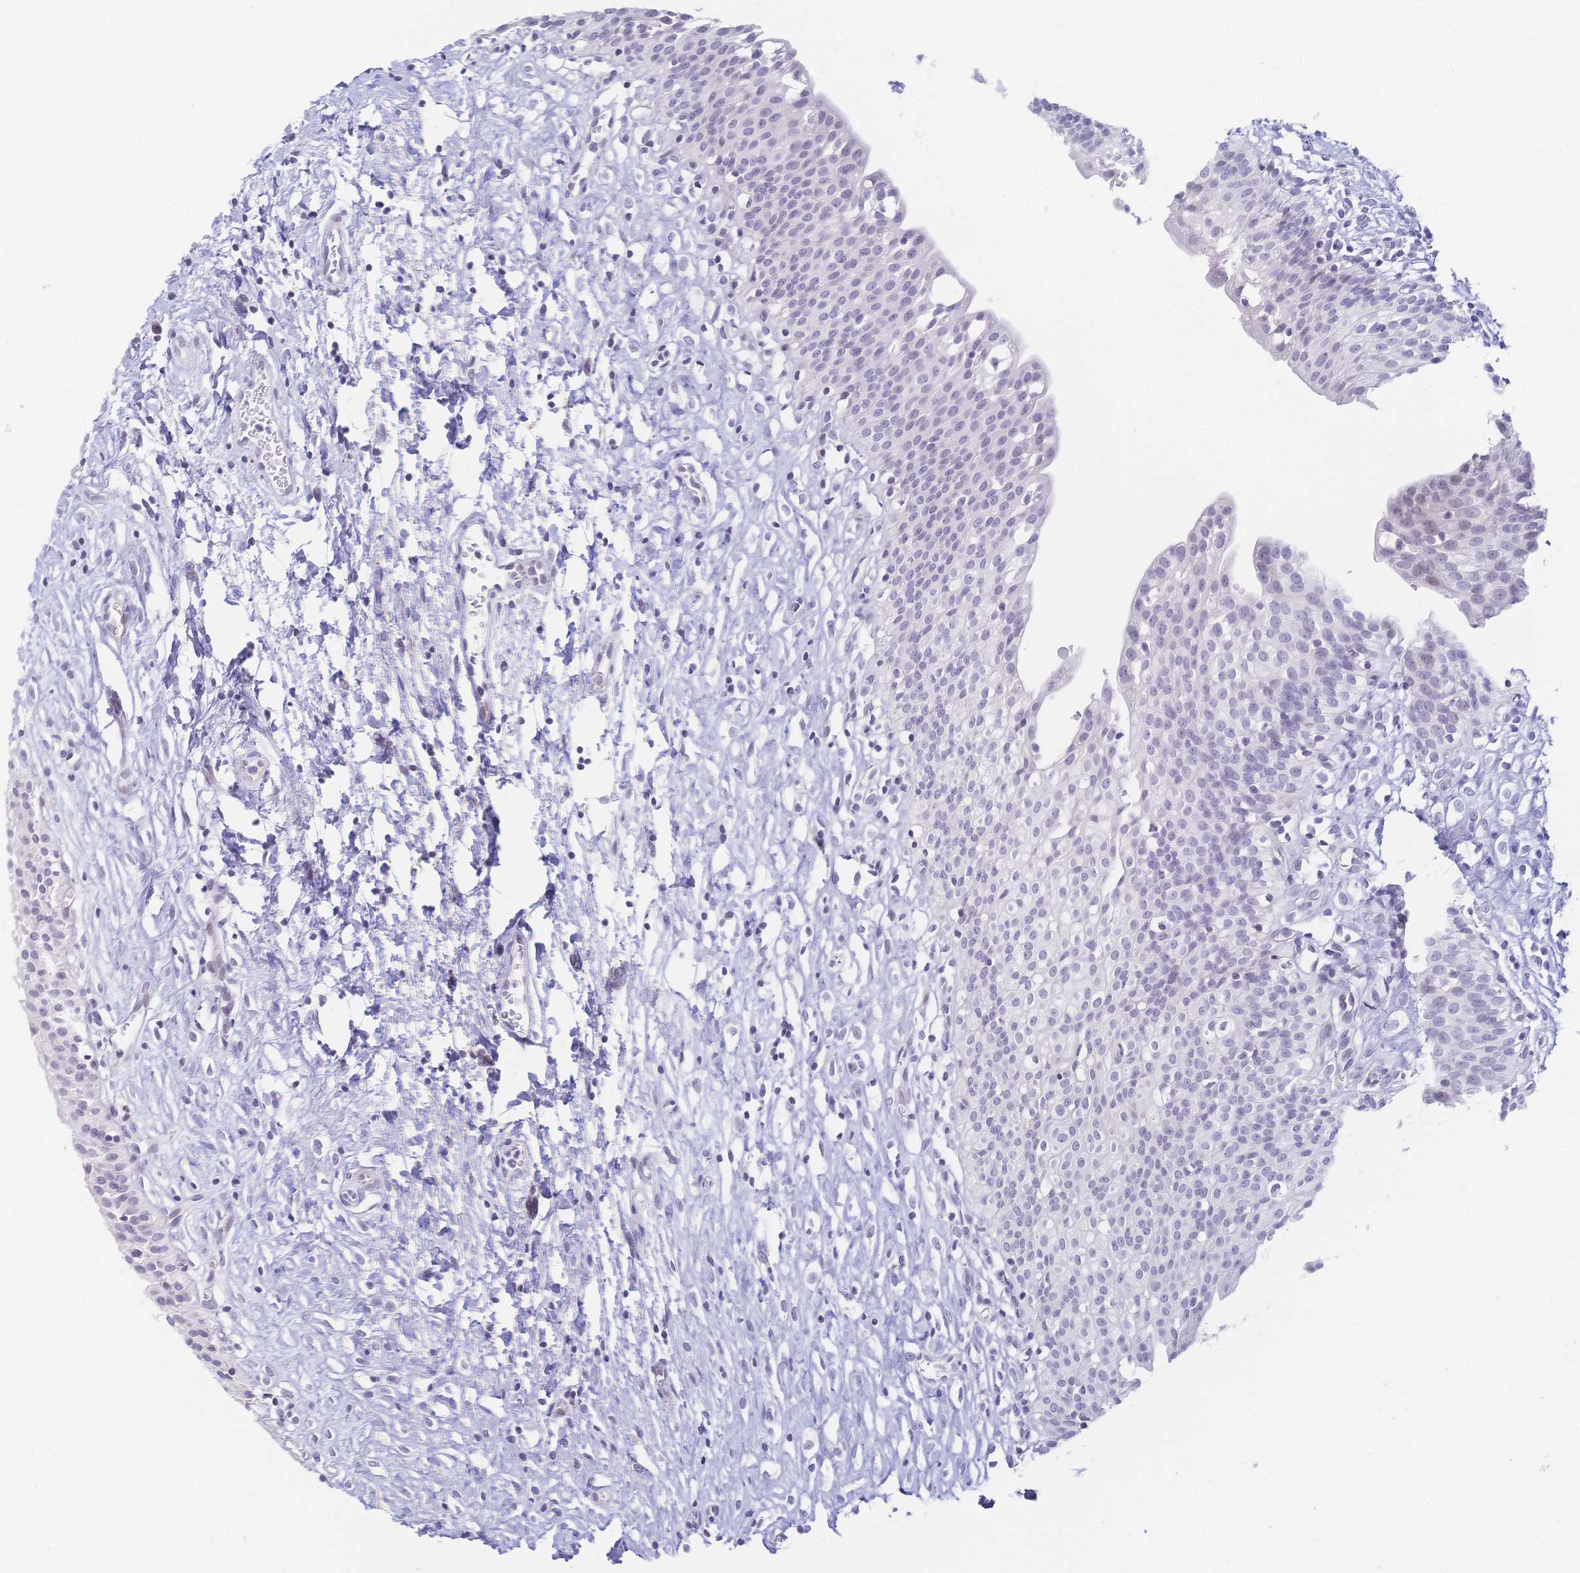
{"staining": {"intensity": "negative", "quantity": "none", "location": "none"}, "tissue": "urinary bladder", "cell_type": "Urothelial cells", "image_type": "normal", "snomed": [{"axis": "morphology", "description": "Normal tissue, NOS"}, {"axis": "topography", "description": "Urinary bladder"}], "caption": "Urothelial cells are negative for brown protein staining in benign urinary bladder. The staining was performed using DAB to visualize the protein expression in brown, while the nuclei were stained in blue with hematoxylin (Magnification: 20x).", "gene": "CR2", "patient": {"sex": "male", "age": 51}}